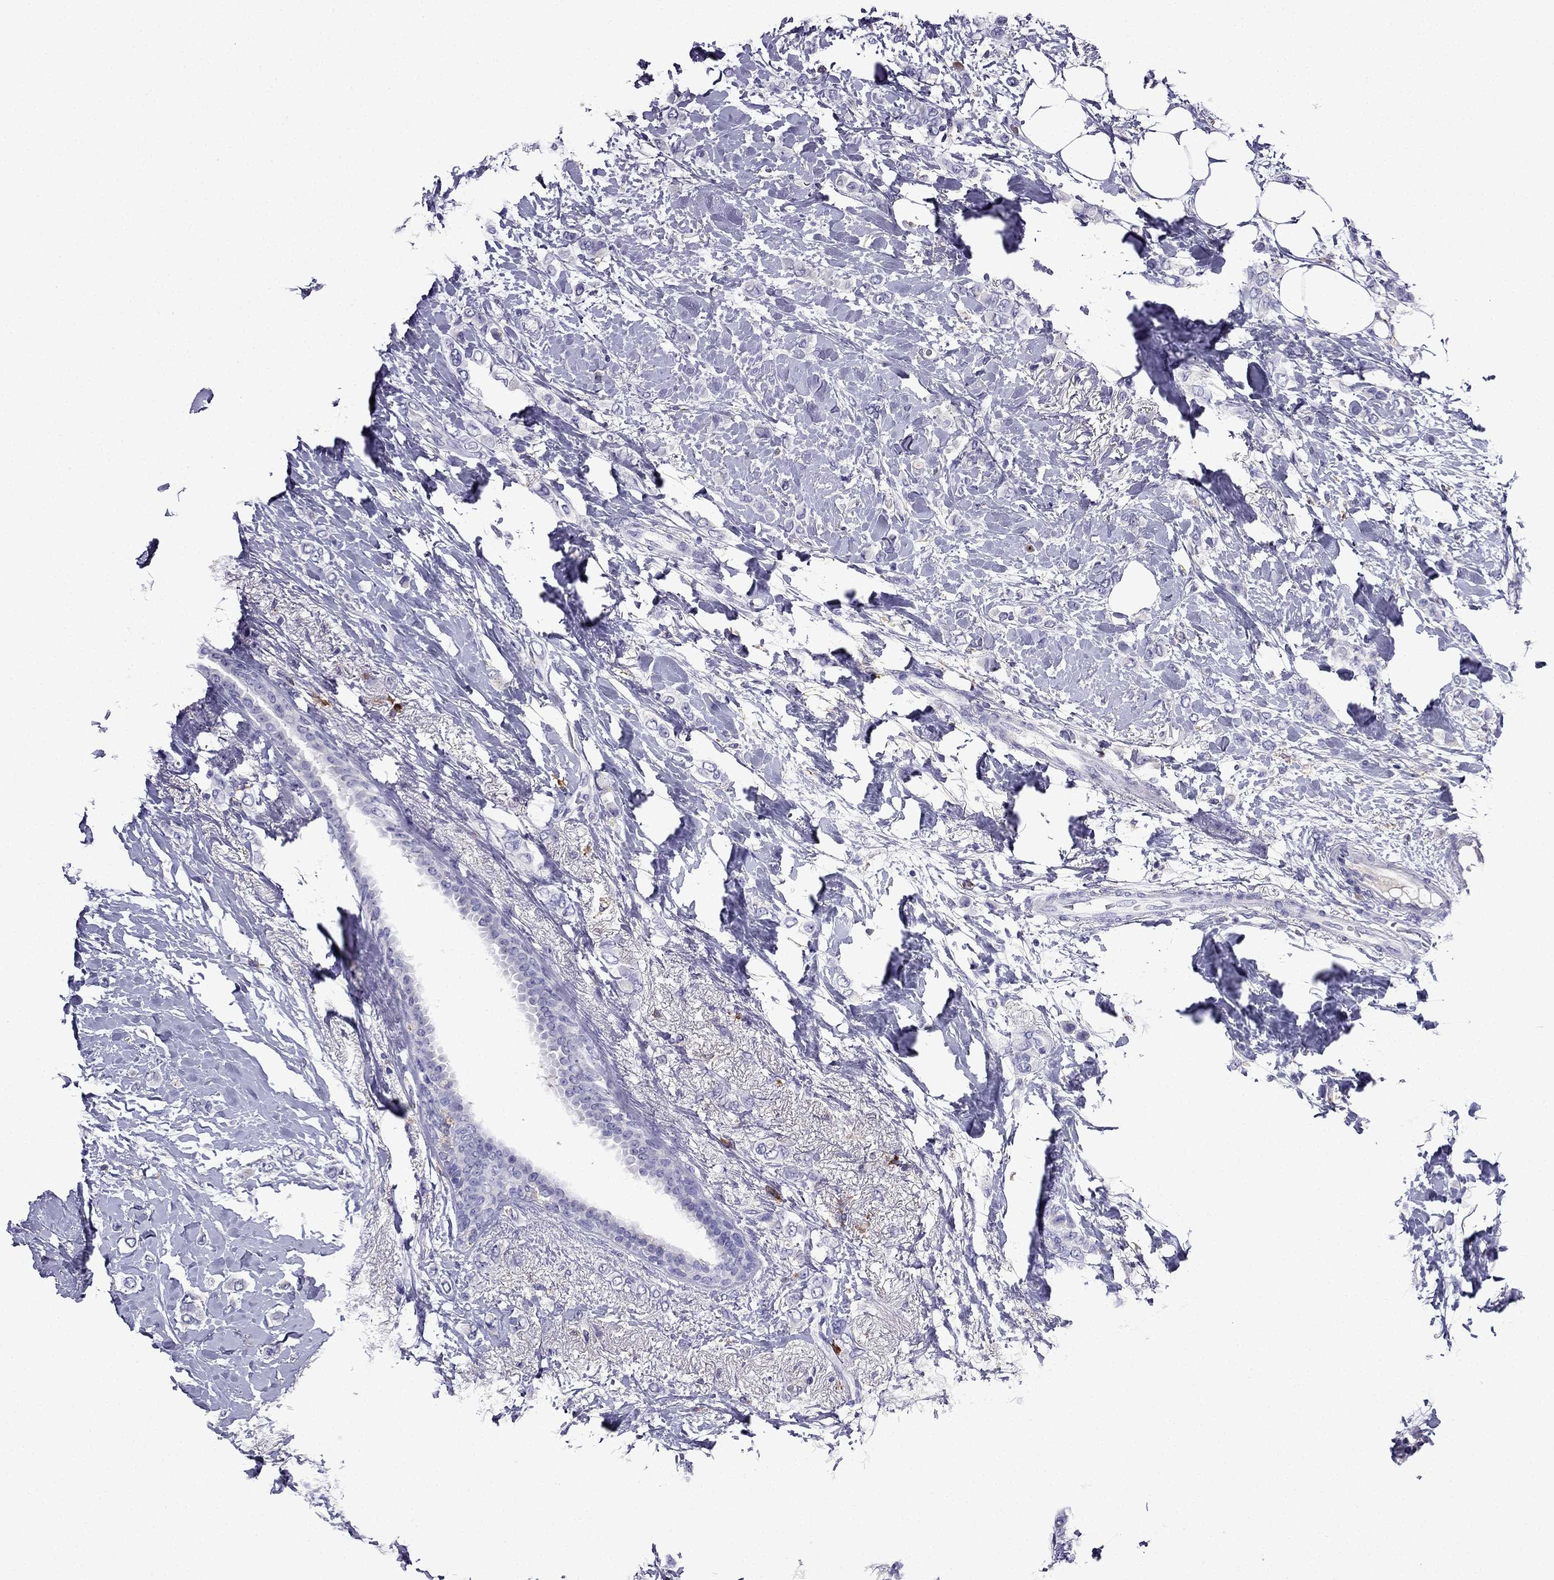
{"staining": {"intensity": "negative", "quantity": "none", "location": "none"}, "tissue": "breast cancer", "cell_type": "Tumor cells", "image_type": "cancer", "snomed": [{"axis": "morphology", "description": "Lobular carcinoma"}, {"axis": "topography", "description": "Breast"}], "caption": "Immunohistochemical staining of human breast cancer displays no significant expression in tumor cells.", "gene": "TSSK4", "patient": {"sex": "female", "age": 66}}